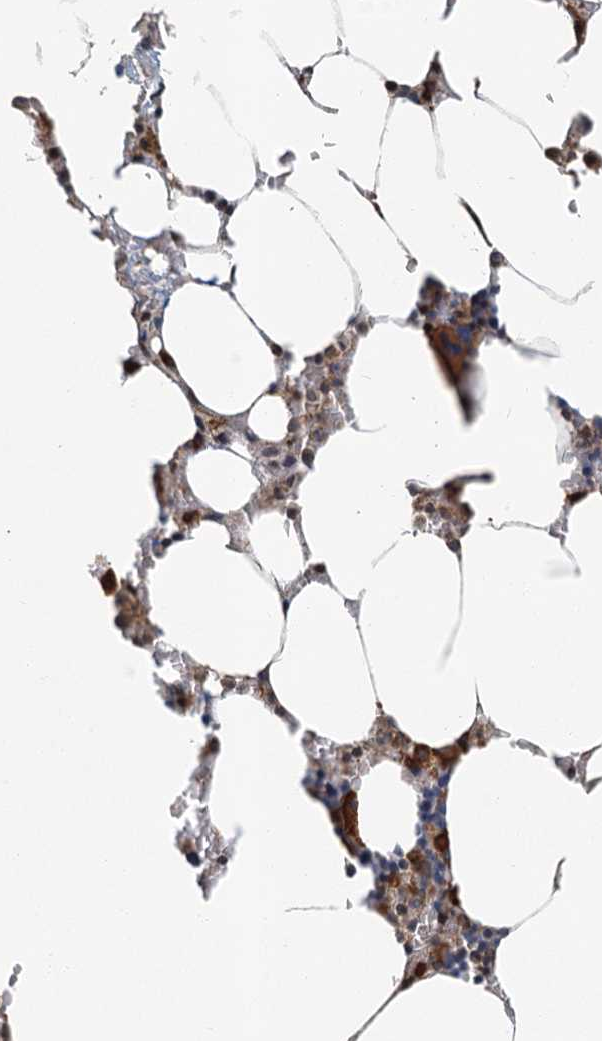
{"staining": {"intensity": "strong", "quantity": "<25%", "location": "cytoplasmic/membranous"}, "tissue": "bone marrow", "cell_type": "Hematopoietic cells", "image_type": "normal", "snomed": [{"axis": "morphology", "description": "Normal tissue, NOS"}, {"axis": "topography", "description": "Bone marrow"}], "caption": "IHC (DAB) staining of benign human bone marrow demonstrates strong cytoplasmic/membranous protein positivity in about <25% of hematopoietic cells. The protein is shown in brown color, while the nuclei are stained blue.", "gene": "ZNF527", "patient": {"sex": "male", "age": 70}}